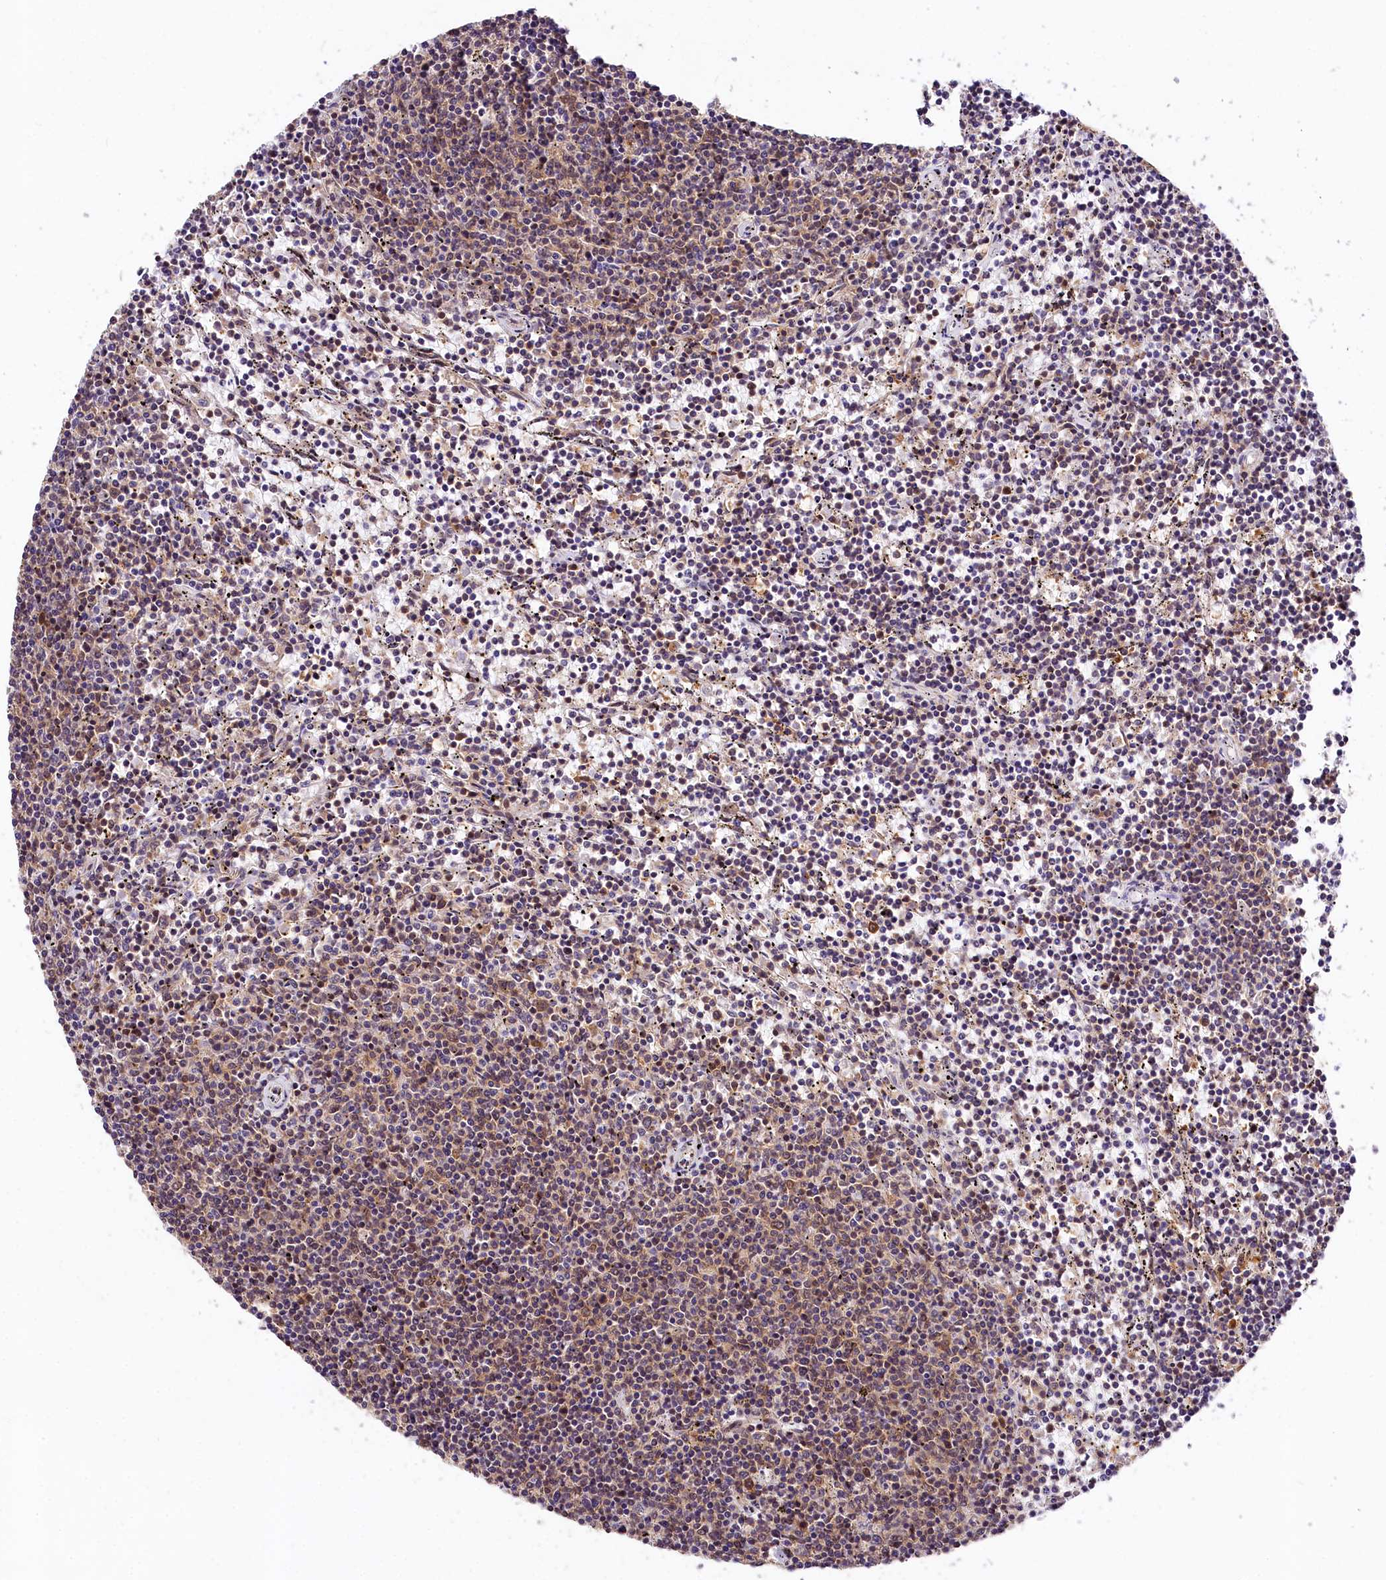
{"staining": {"intensity": "weak", "quantity": "25%-75%", "location": "cytoplasmic/membranous"}, "tissue": "lymphoma", "cell_type": "Tumor cells", "image_type": "cancer", "snomed": [{"axis": "morphology", "description": "Malignant lymphoma, non-Hodgkin's type, Low grade"}, {"axis": "topography", "description": "Spleen"}], "caption": "Low-grade malignant lymphoma, non-Hodgkin's type was stained to show a protein in brown. There is low levels of weak cytoplasmic/membranous positivity in approximately 25%-75% of tumor cells.", "gene": "CHORDC1", "patient": {"sex": "female", "age": 50}}